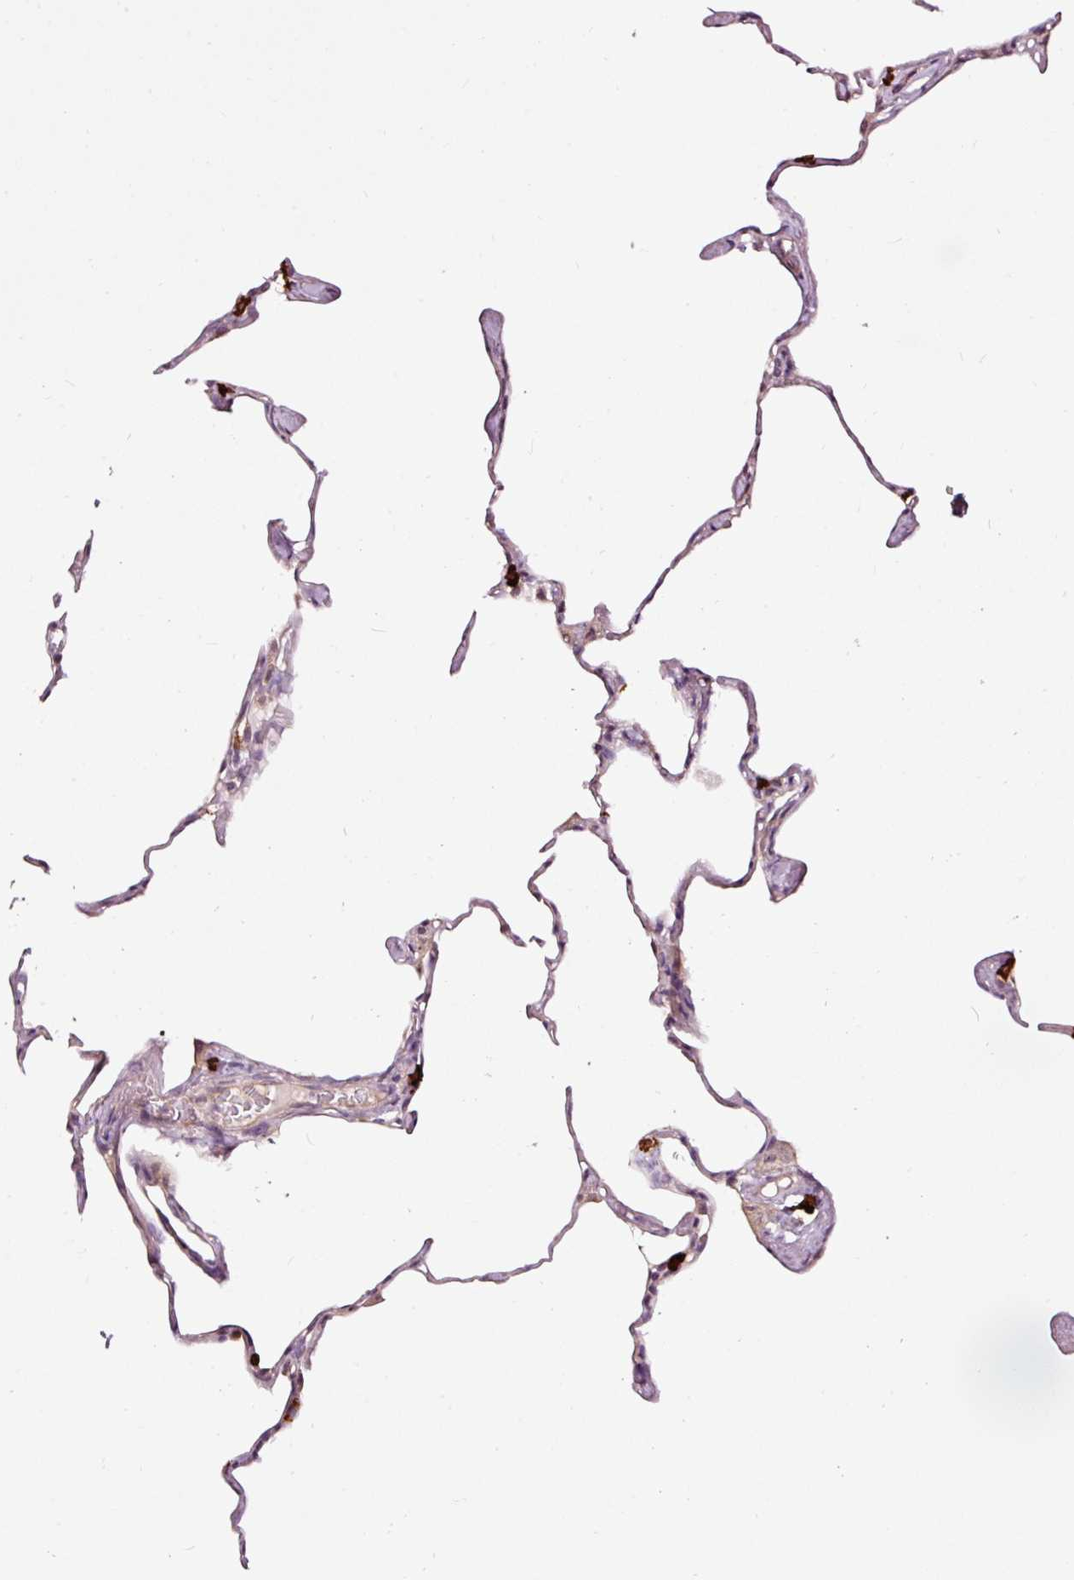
{"staining": {"intensity": "strong", "quantity": "<25%", "location": "cytoplasmic/membranous"}, "tissue": "lung", "cell_type": "Alveolar cells", "image_type": "normal", "snomed": [{"axis": "morphology", "description": "Normal tissue, NOS"}, {"axis": "topography", "description": "Lung"}], "caption": "IHC (DAB) staining of normal lung exhibits strong cytoplasmic/membranous protein positivity in approximately <25% of alveolar cells.", "gene": "UTP14A", "patient": {"sex": "male", "age": 65}}